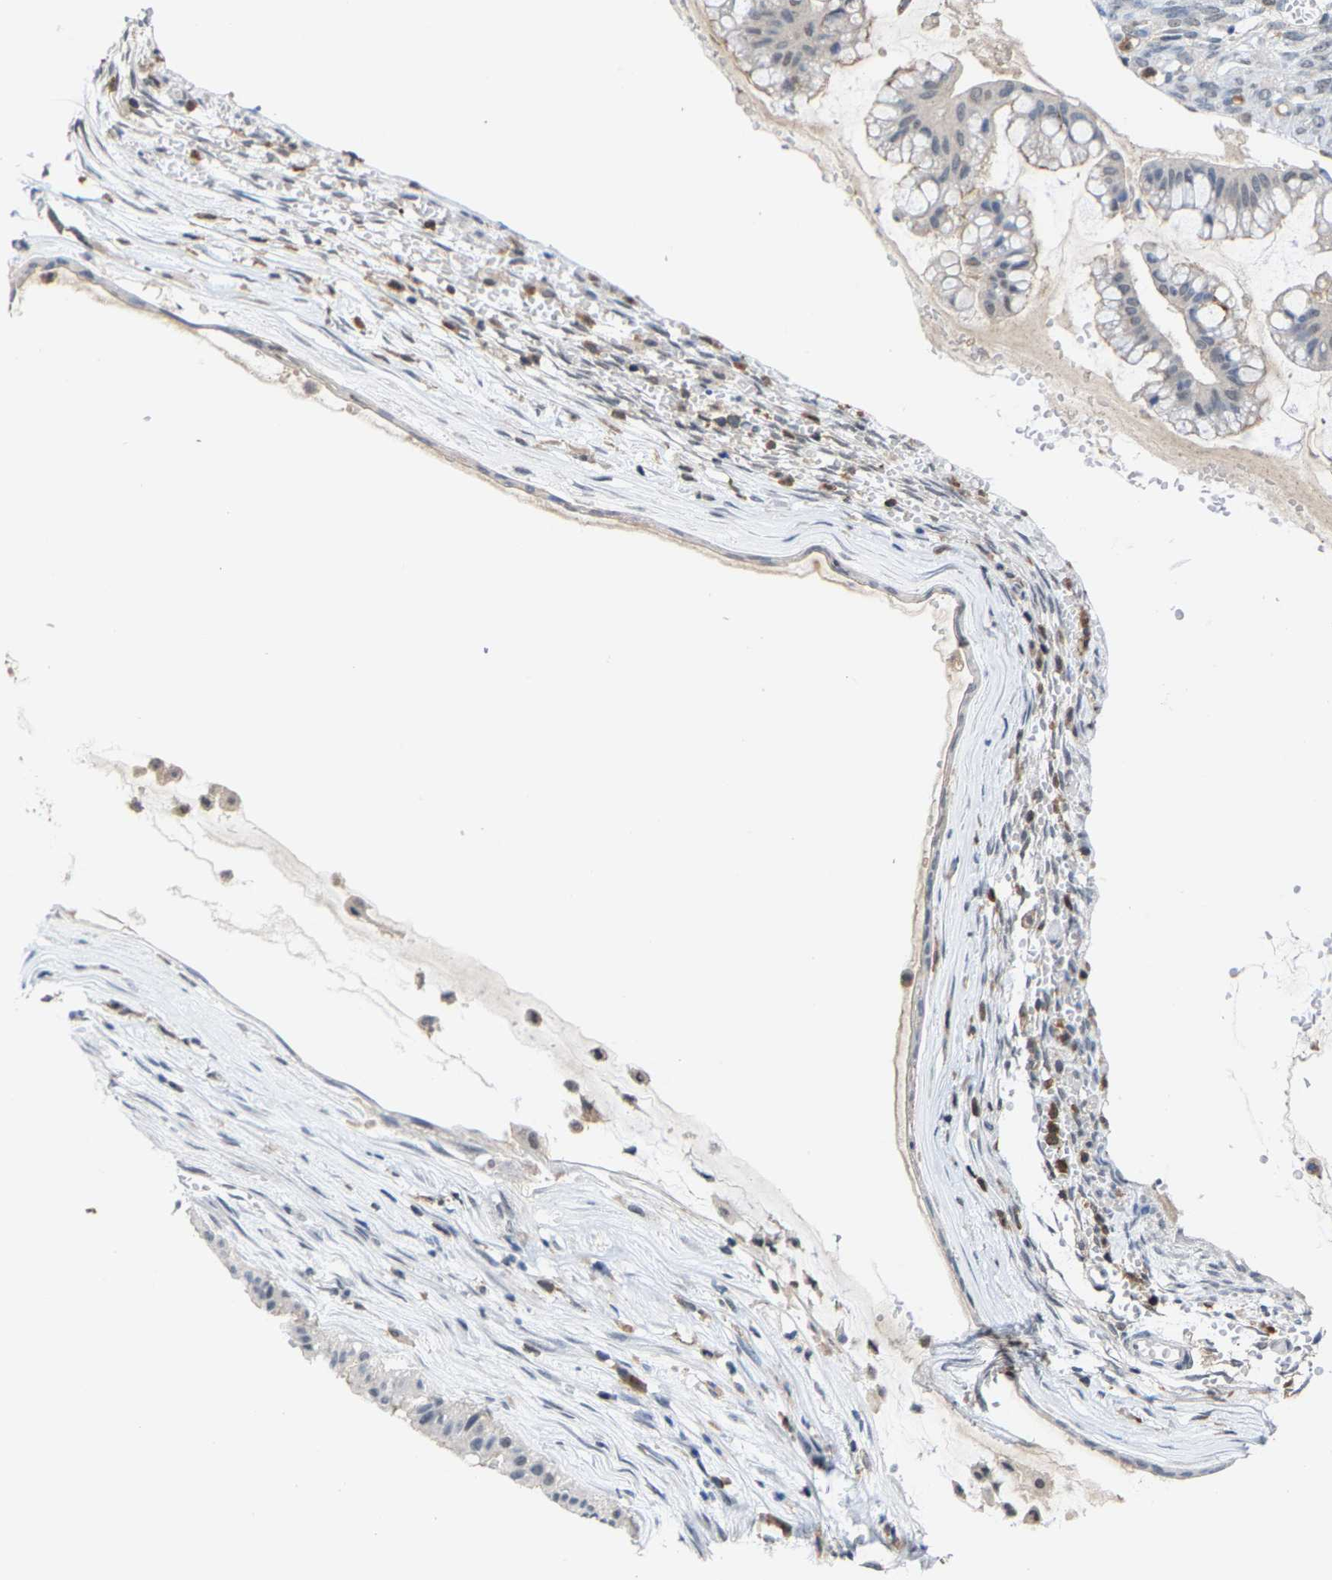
{"staining": {"intensity": "weak", "quantity": "<25%", "location": "nuclear"}, "tissue": "ovarian cancer", "cell_type": "Tumor cells", "image_type": "cancer", "snomed": [{"axis": "morphology", "description": "Cystadenocarcinoma, mucinous, NOS"}, {"axis": "topography", "description": "Ovary"}], "caption": "This is an IHC photomicrograph of human ovarian mucinous cystadenocarcinoma. There is no expression in tumor cells.", "gene": "FGD3", "patient": {"sex": "female", "age": 73}}